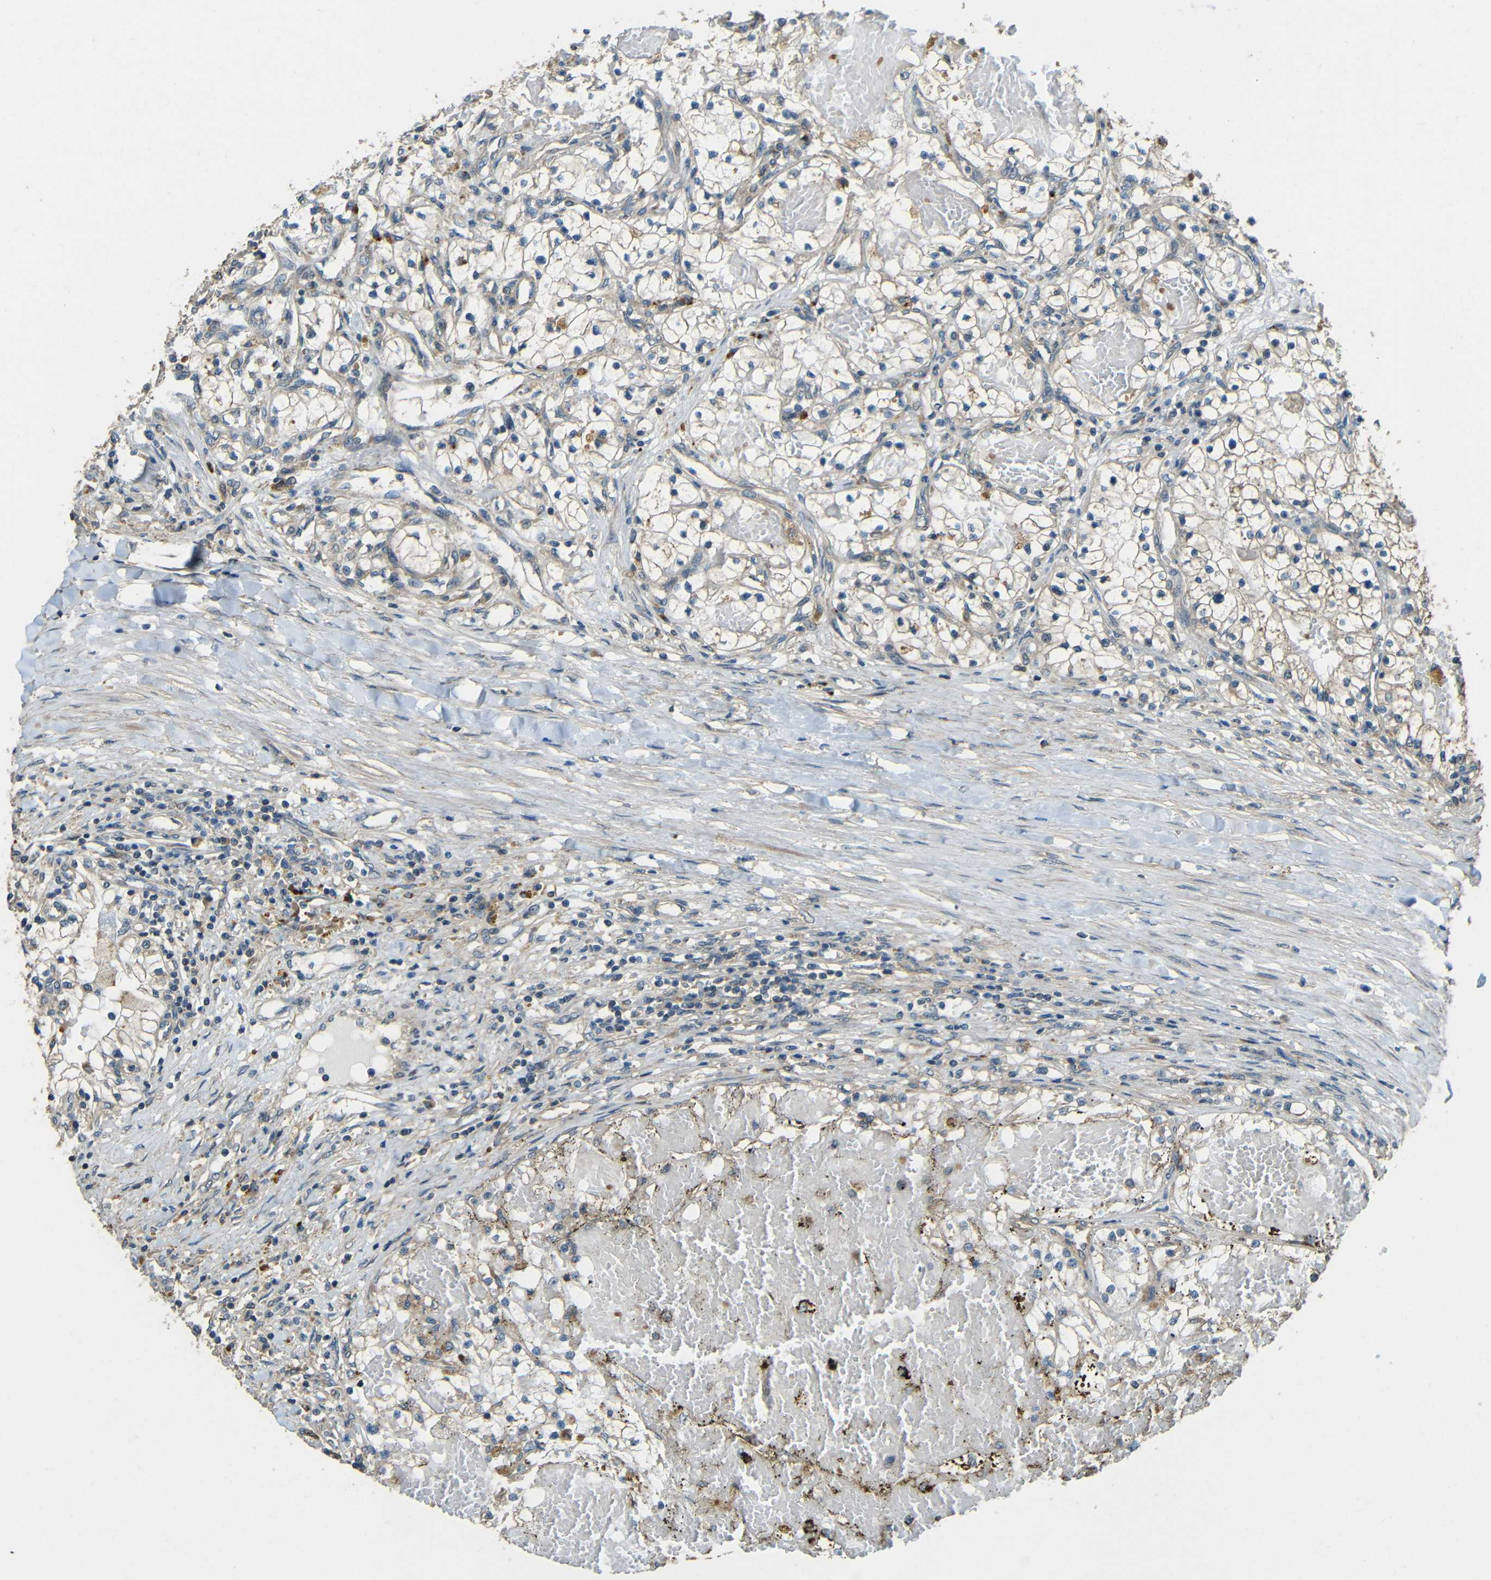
{"staining": {"intensity": "weak", "quantity": "25%-75%", "location": "cytoplasmic/membranous"}, "tissue": "renal cancer", "cell_type": "Tumor cells", "image_type": "cancer", "snomed": [{"axis": "morphology", "description": "Adenocarcinoma, NOS"}, {"axis": "topography", "description": "Kidney"}], "caption": "Immunohistochemistry staining of adenocarcinoma (renal), which displays low levels of weak cytoplasmic/membranous expression in about 25%-75% of tumor cells indicating weak cytoplasmic/membranous protein expression. The staining was performed using DAB (brown) for protein detection and nuclei were counterstained in hematoxylin (blue).", "gene": "ACACA", "patient": {"sex": "male", "age": 68}}